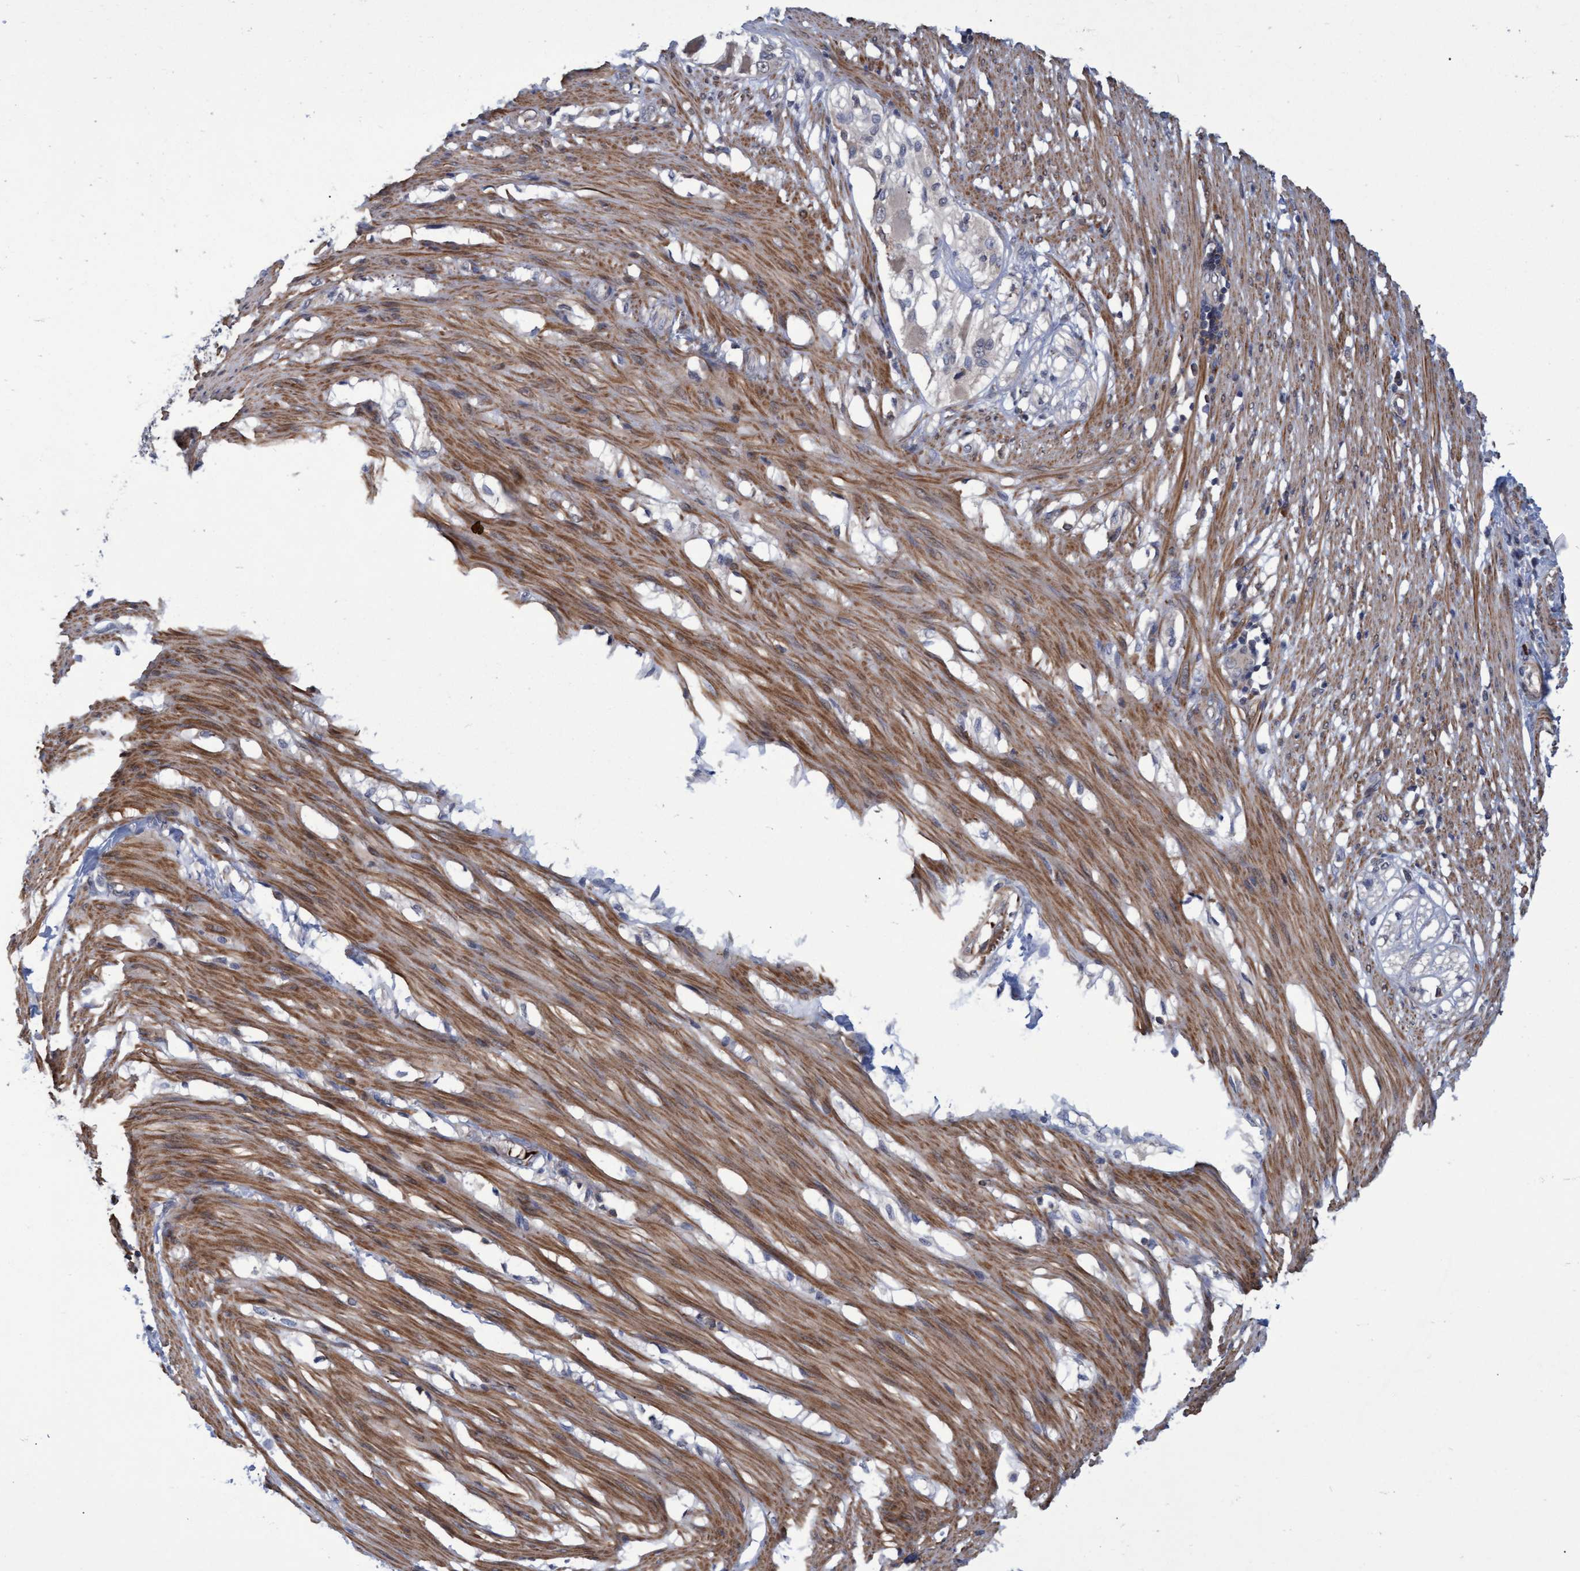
{"staining": {"intensity": "moderate", "quantity": ">75%", "location": "cytoplasmic/membranous"}, "tissue": "smooth muscle", "cell_type": "Smooth muscle cells", "image_type": "normal", "snomed": [{"axis": "morphology", "description": "Normal tissue, NOS"}, {"axis": "morphology", "description": "Adenocarcinoma, NOS"}, {"axis": "topography", "description": "Smooth muscle"}, {"axis": "topography", "description": "Colon"}], "caption": "DAB (3,3'-diaminobenzidine) immunohistochemical staining of unremarkable human smooth muscle reveals moderate cytoplasmic/membranous protein positivity in approximately >75% of smooth muscle cells.", "gene": "NAA15", "patient": {"sex": "male", "age": 14}}